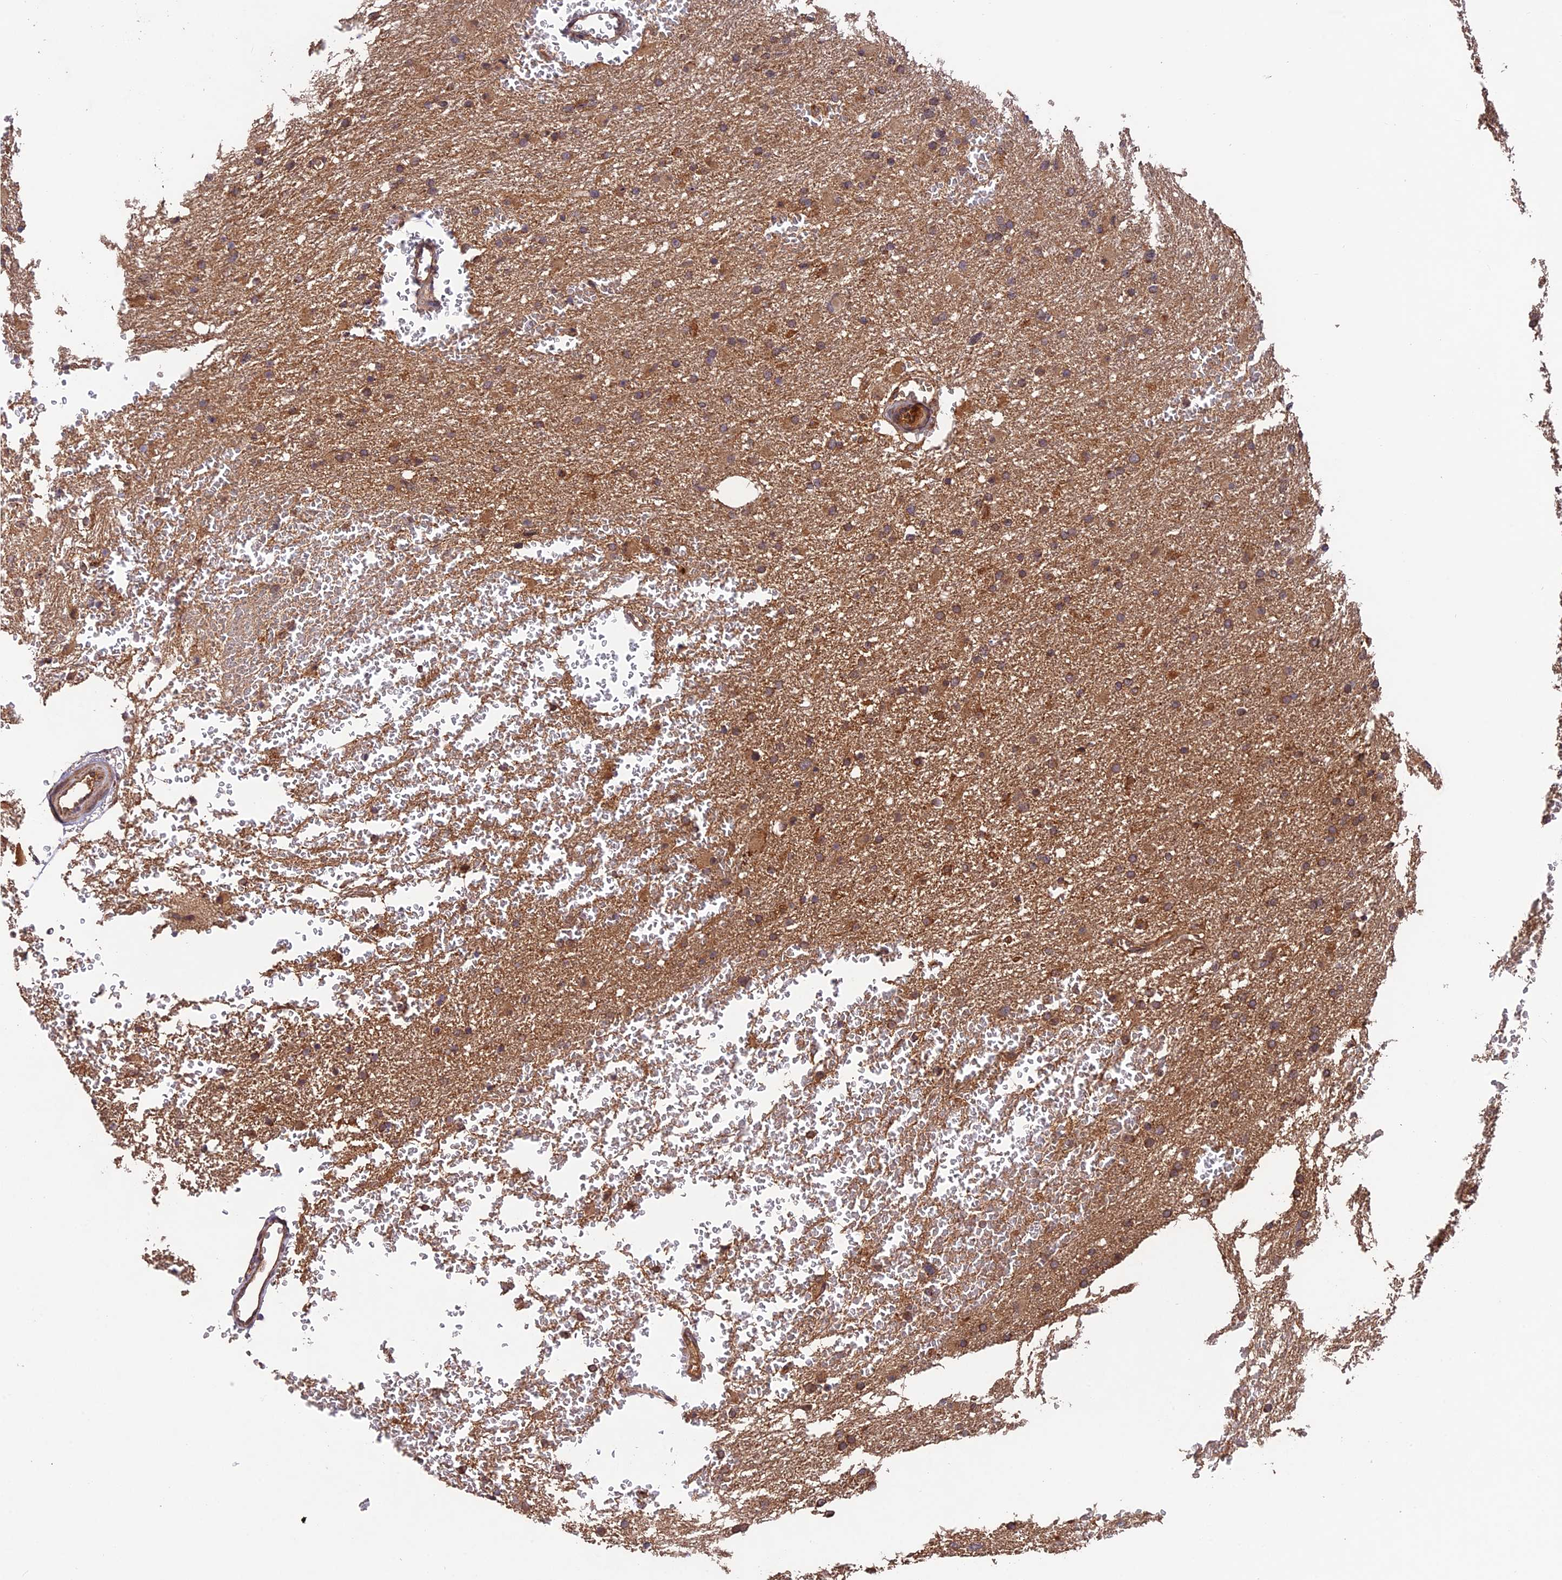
{"staining": {"intensity": "moderate", "quantity": "25%-75%", "location": "cytoplasmic/membranous"}, "tissue": "glioma", "cell_type": "Tumor cells", "image_type": "cancer", "snomed": [{"axis": "morphology", "description": "Glioma, malignant, High grade"}, {"axis": "topography", "description": "Cerebral cortex"}], "caption": "Approximately 25%-75% of tumor cells in human glioma display moderate cytoplasmic/membranous protein expression as visualized by brown immunohistochemical staining.", "gene": "MNS1", "patient": {"sex": "female", "age": 36}}